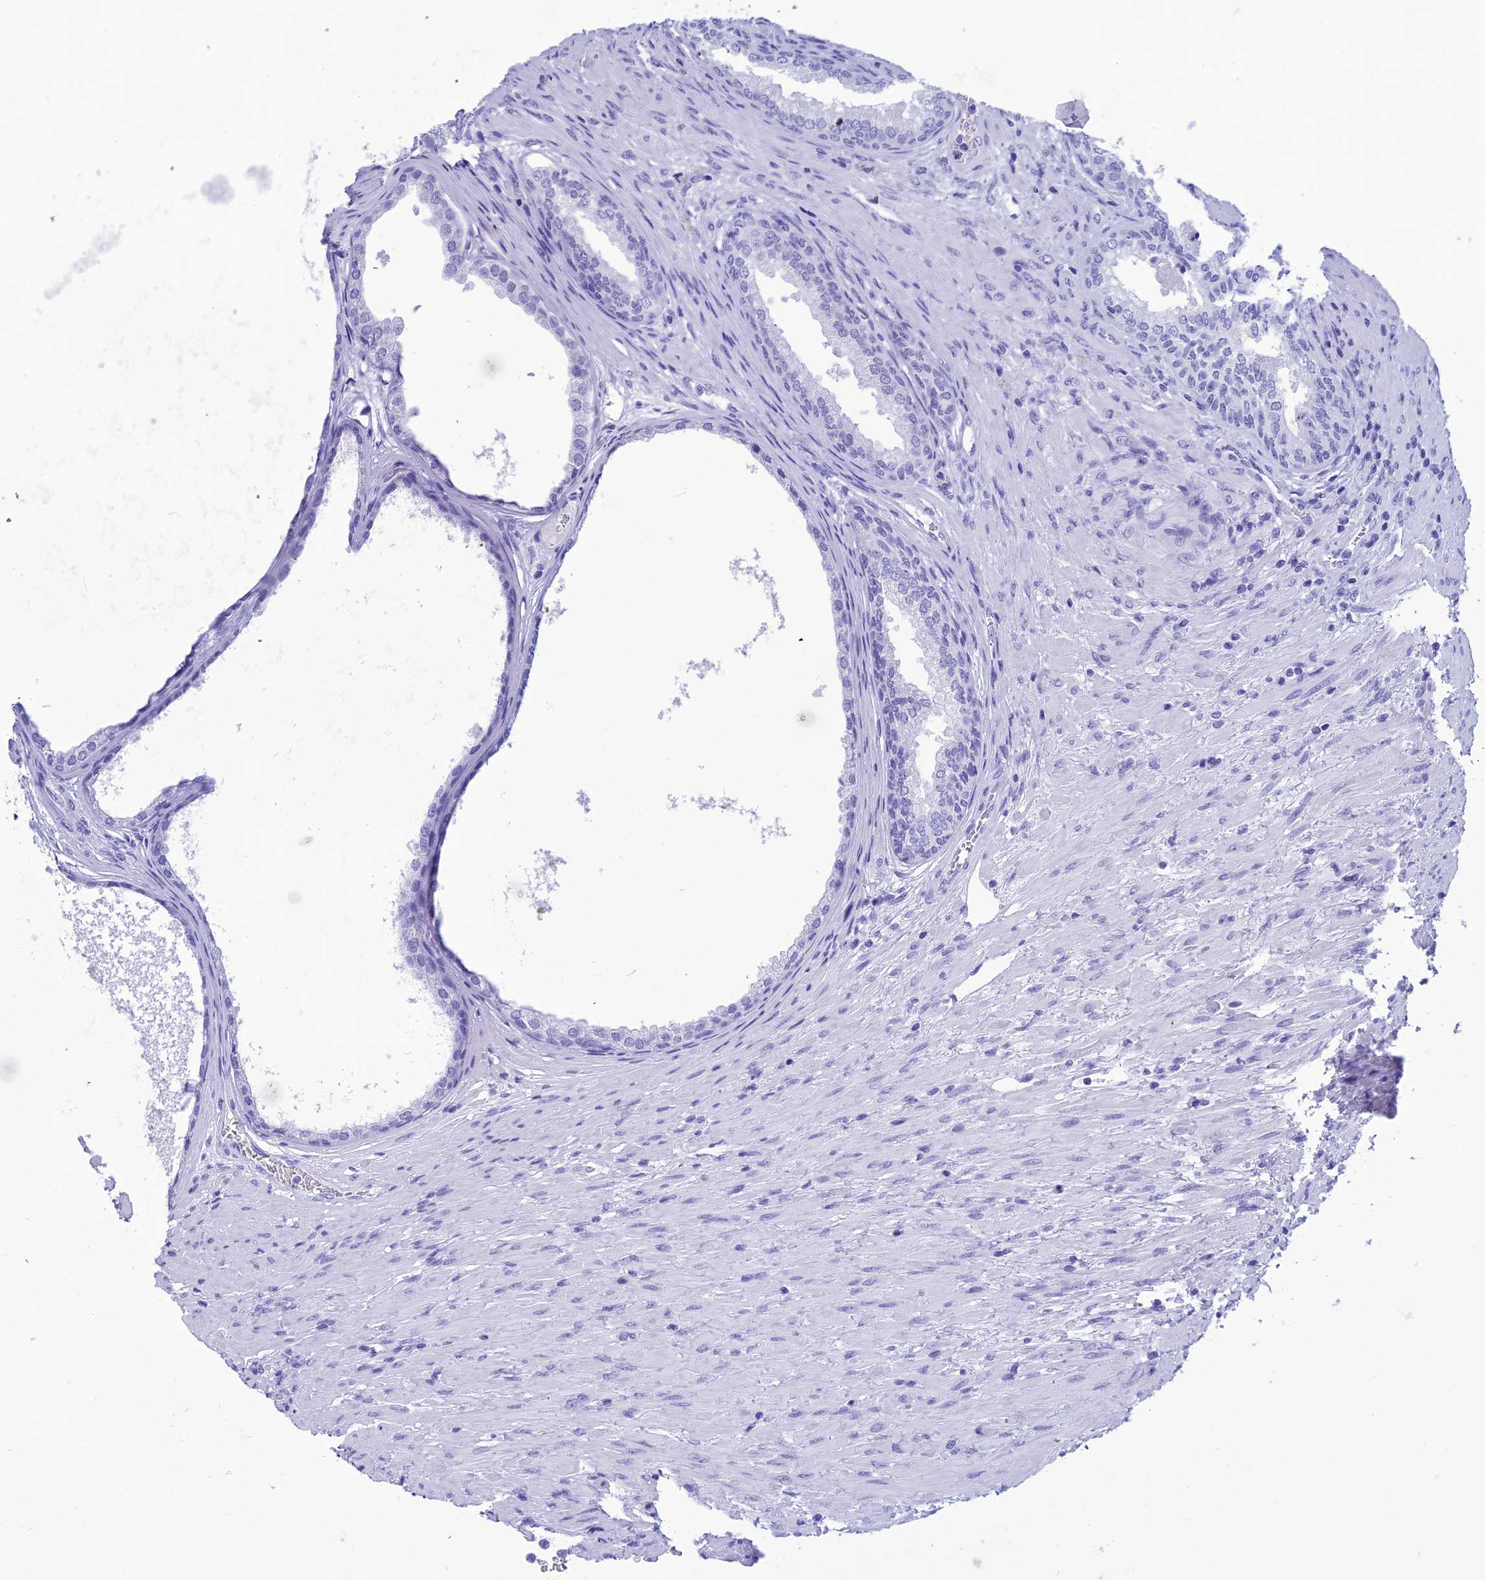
{"staining": {"intensity": "negative", "quantity": "none", "location": "none"}, "tissue": "prostate", "cell_type": "Glandular cells", "image_type": "normal", "snomed": [{"axis": "morphology", "description": "Normal tissue, NOS"}, {"axis": "topography", "description": "Prostate"}], "caption": "IHC of benign prostate shows no expression in glandular cells. The staining was performed using DAB to visualize the protein expression in brown, while the nuclei were stained in blue with hematoxylin (Magnification: 20x).", "gene": "TRAM1L1", "patient": {"sex": "male", "age": 76}}